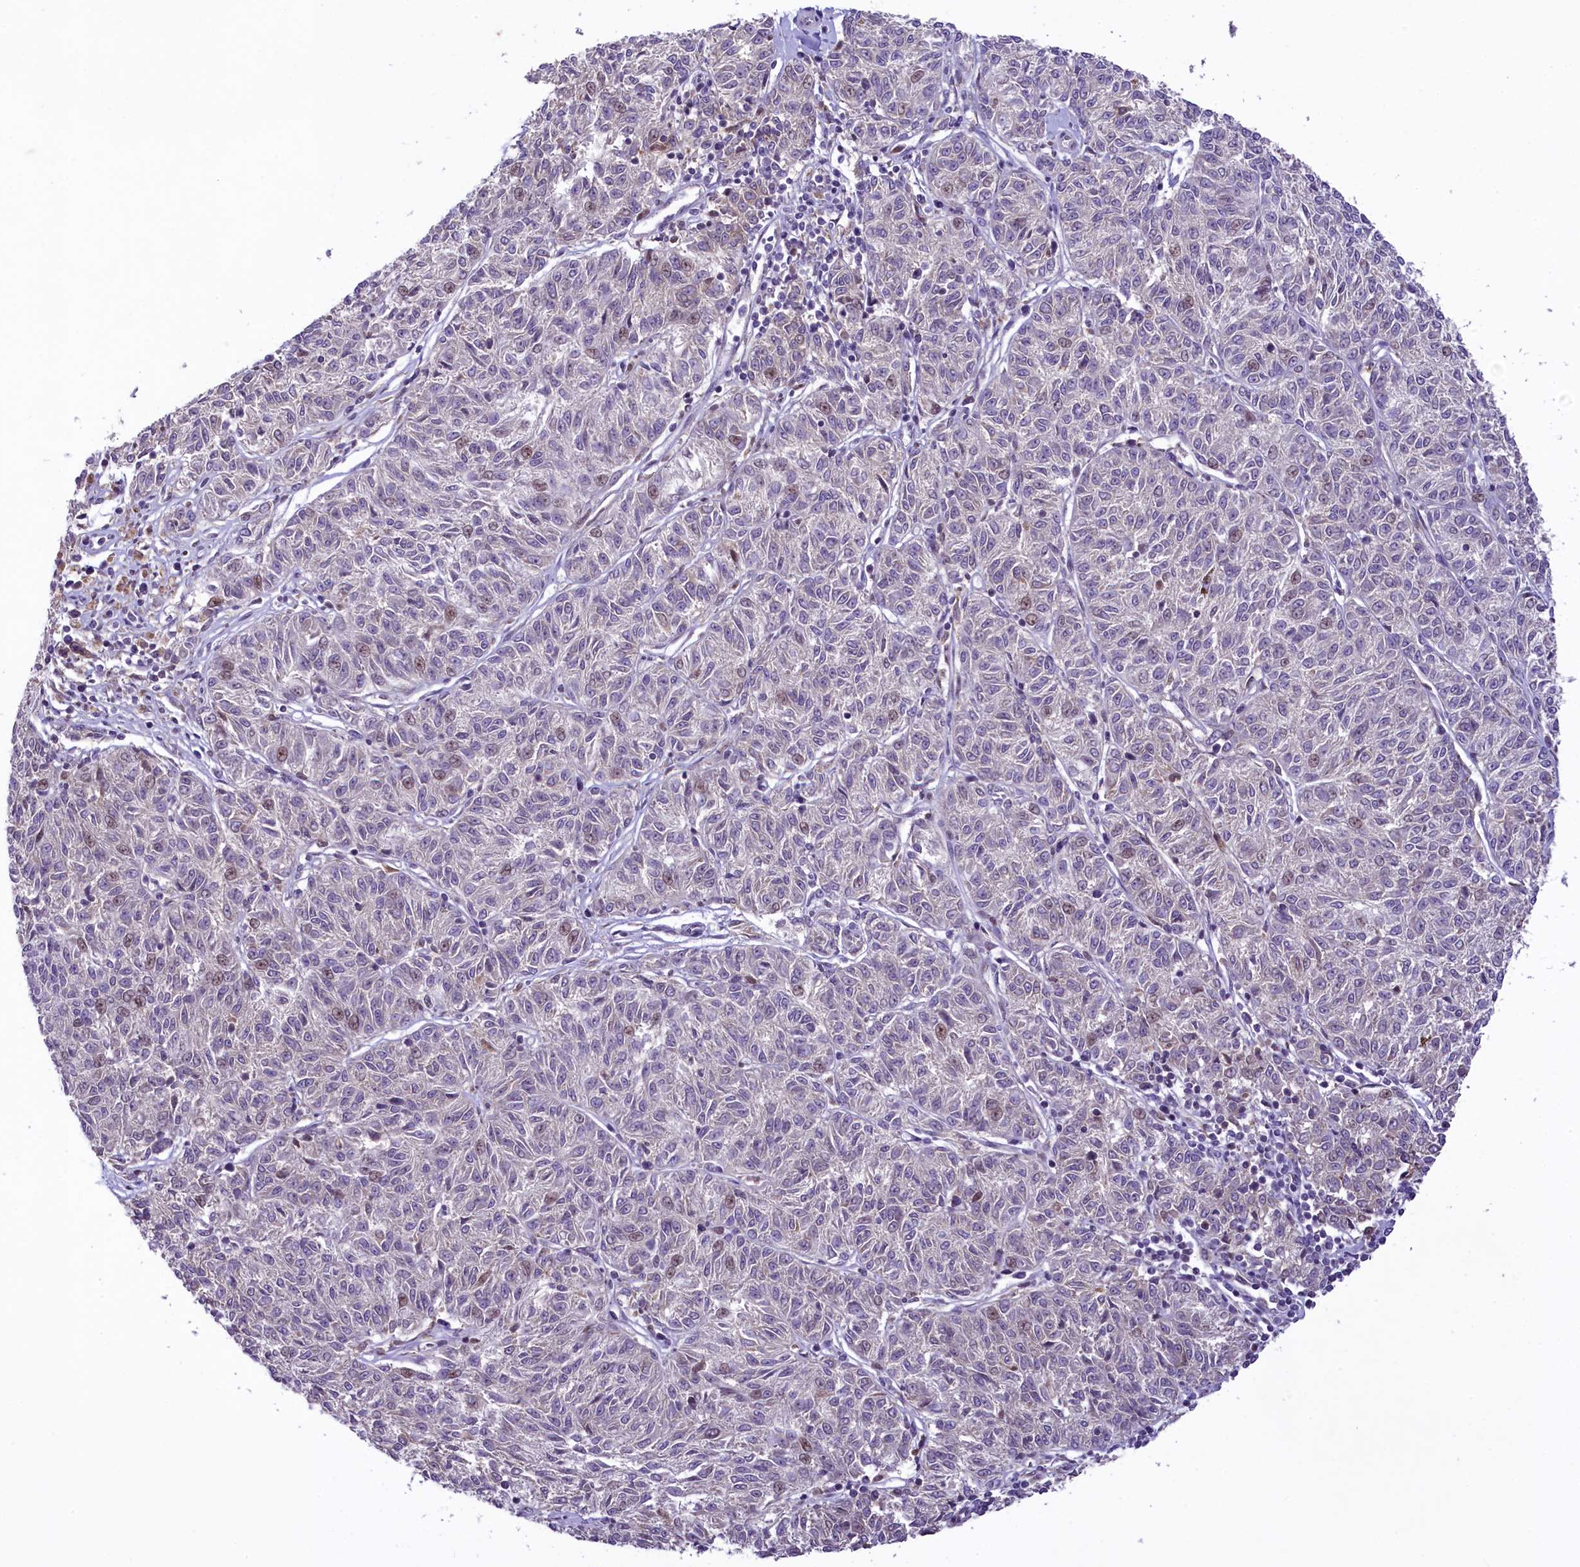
{"staining": {"intensity": "weak", "quantity": "<25%", "location": "nuclear"}, "tissue": "melanoma", "cell_type": "Tumor cells", "image_type": "cancer", "snomed": [{"axis": "morphology", "description": "Malignant melanoma, NOS"}, {"axis": "topography", "description": "Skin"}], "caption": "Immunohistochemistry micrograph of melanoma stained for a protein (brown), which exhibits no positivity in tumor cells.", "gene": "RBBP8", "patient": {"sex": "female", "age": 72}}